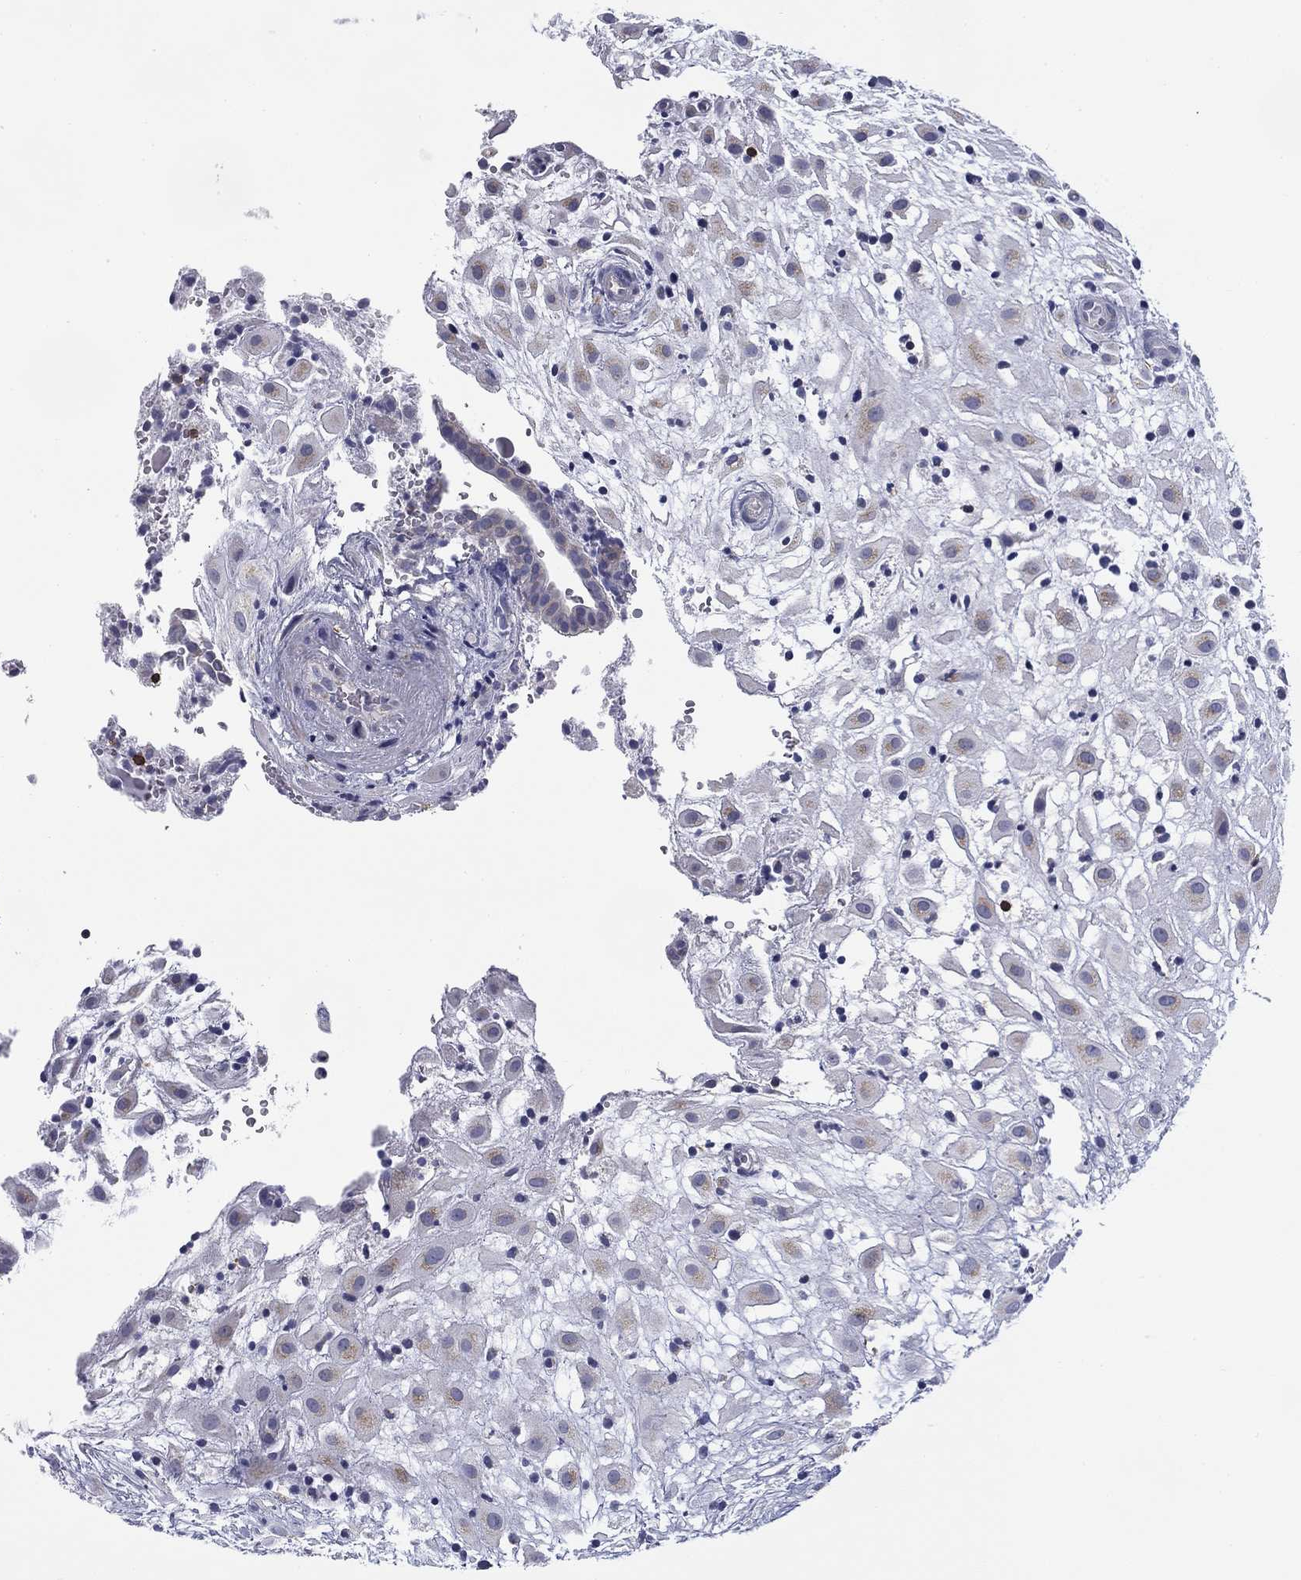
{"staining": {"intensity": "negative", "quantity": "none", "location": "none"}, "tissue": "placenta", "cell_type": "Decidual cells", "image_type": "normal", "snomed": [{"axis": "morphology", "description": "Normal tissue, NOS"}, {"axis": "topography", "description": "Placenta"}], "caption": "High power microscopy micrograph of an IHC micrograph of normal placenta, revealing no significant expression in decidual cells. (DAB (3,3'-diaminobenzidine) IHC visualized using brightfield microscopy, high magnification).", "gene": "TRAT1", "patient": {"sex": "female", "age": 24}}